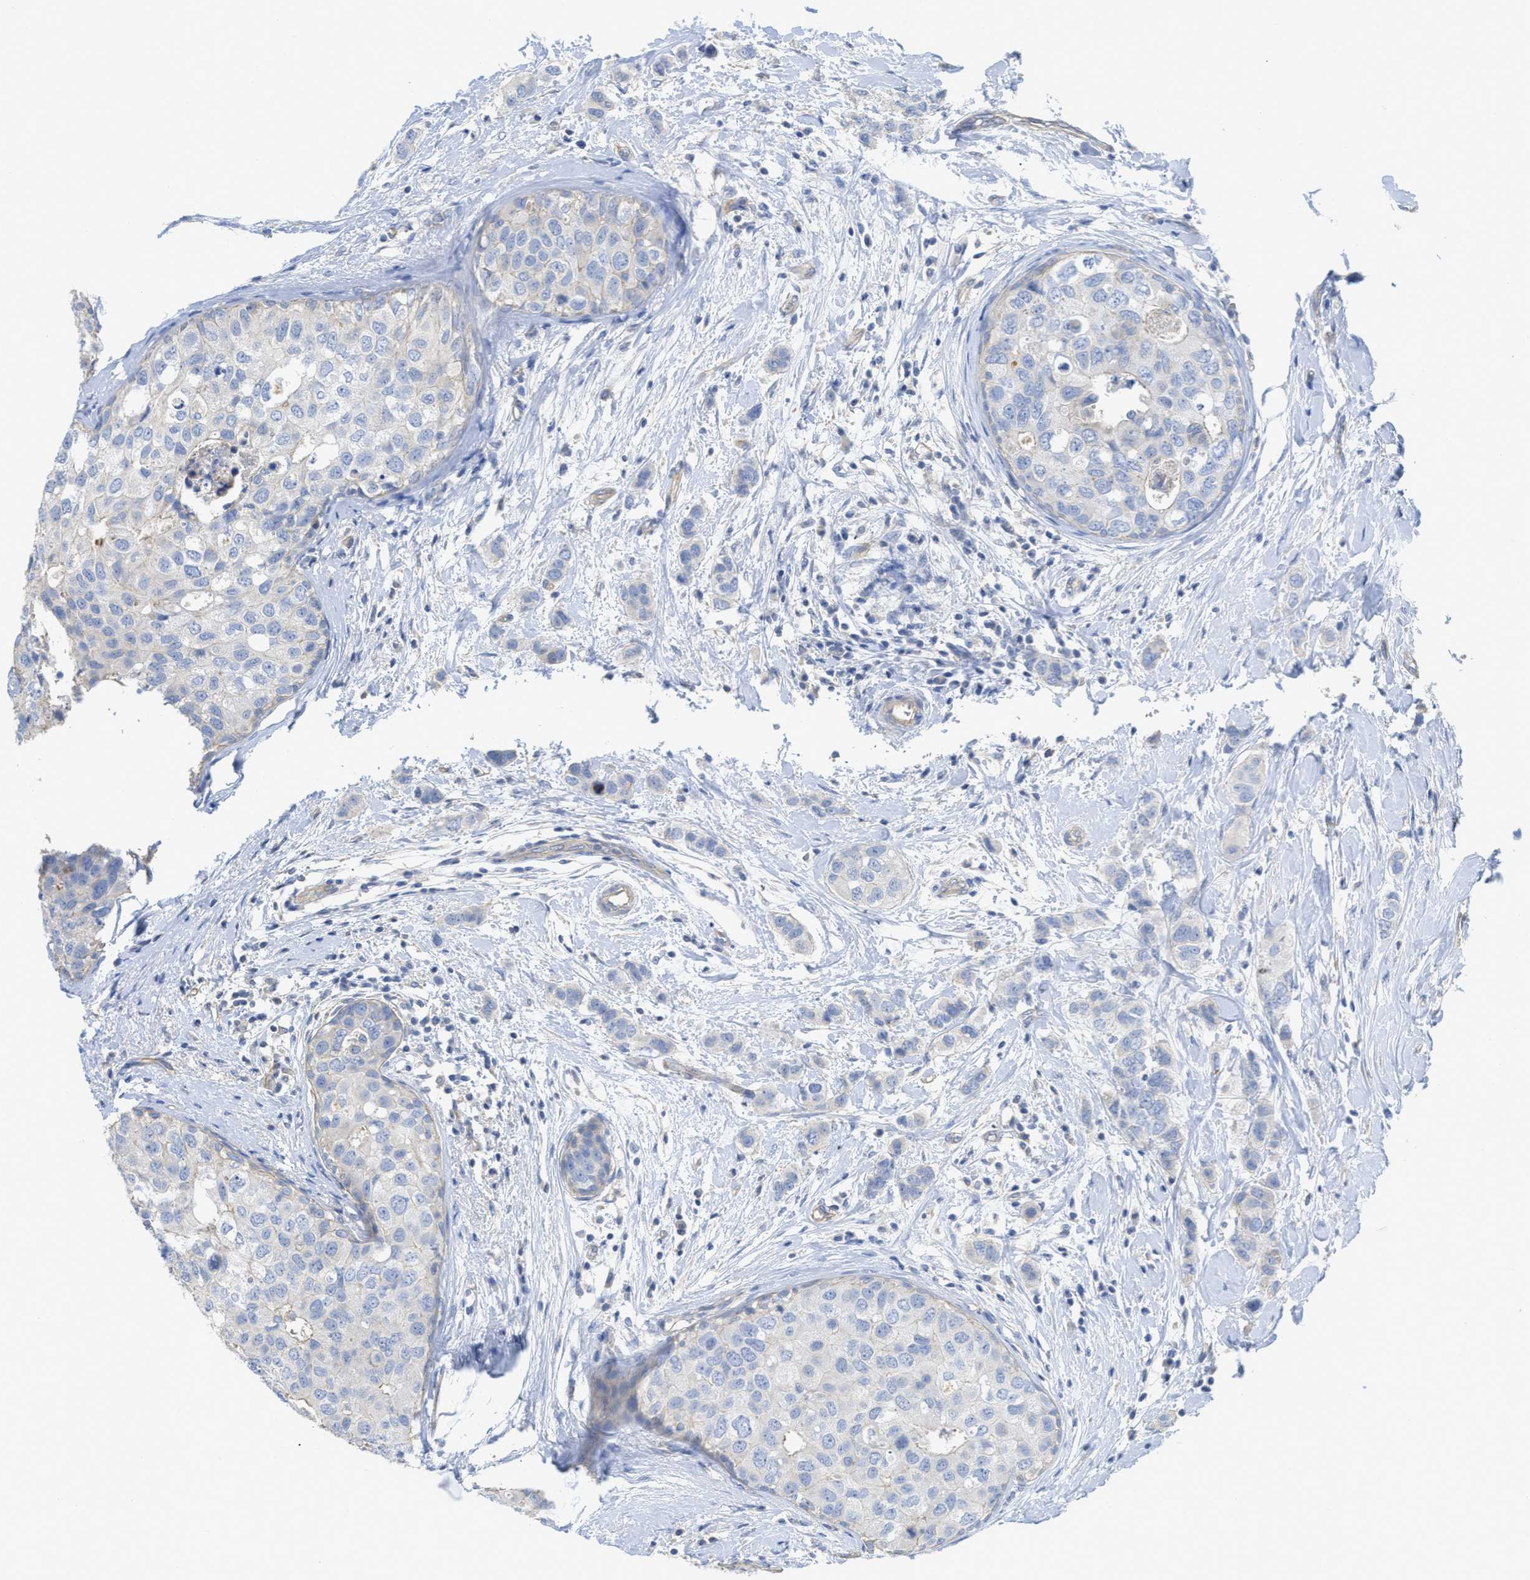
{"staining": {"intensity": "negative", "quantity": "none", "location": "none"}, "tissue": "breast cancer", "cell_type": "Tumor cells", "image_type": "cancer", "snomed": [{"axis": "morphology", "description": "Duct carcinoma"}, {"axis": "topography", "description": "Breast"}], "caption": "Image shows no significant protein staining in tumor cells of breast invasive ductal carcinoma.", "gene": "MYL3", "patient": {"sex": "female", "age": 50}}